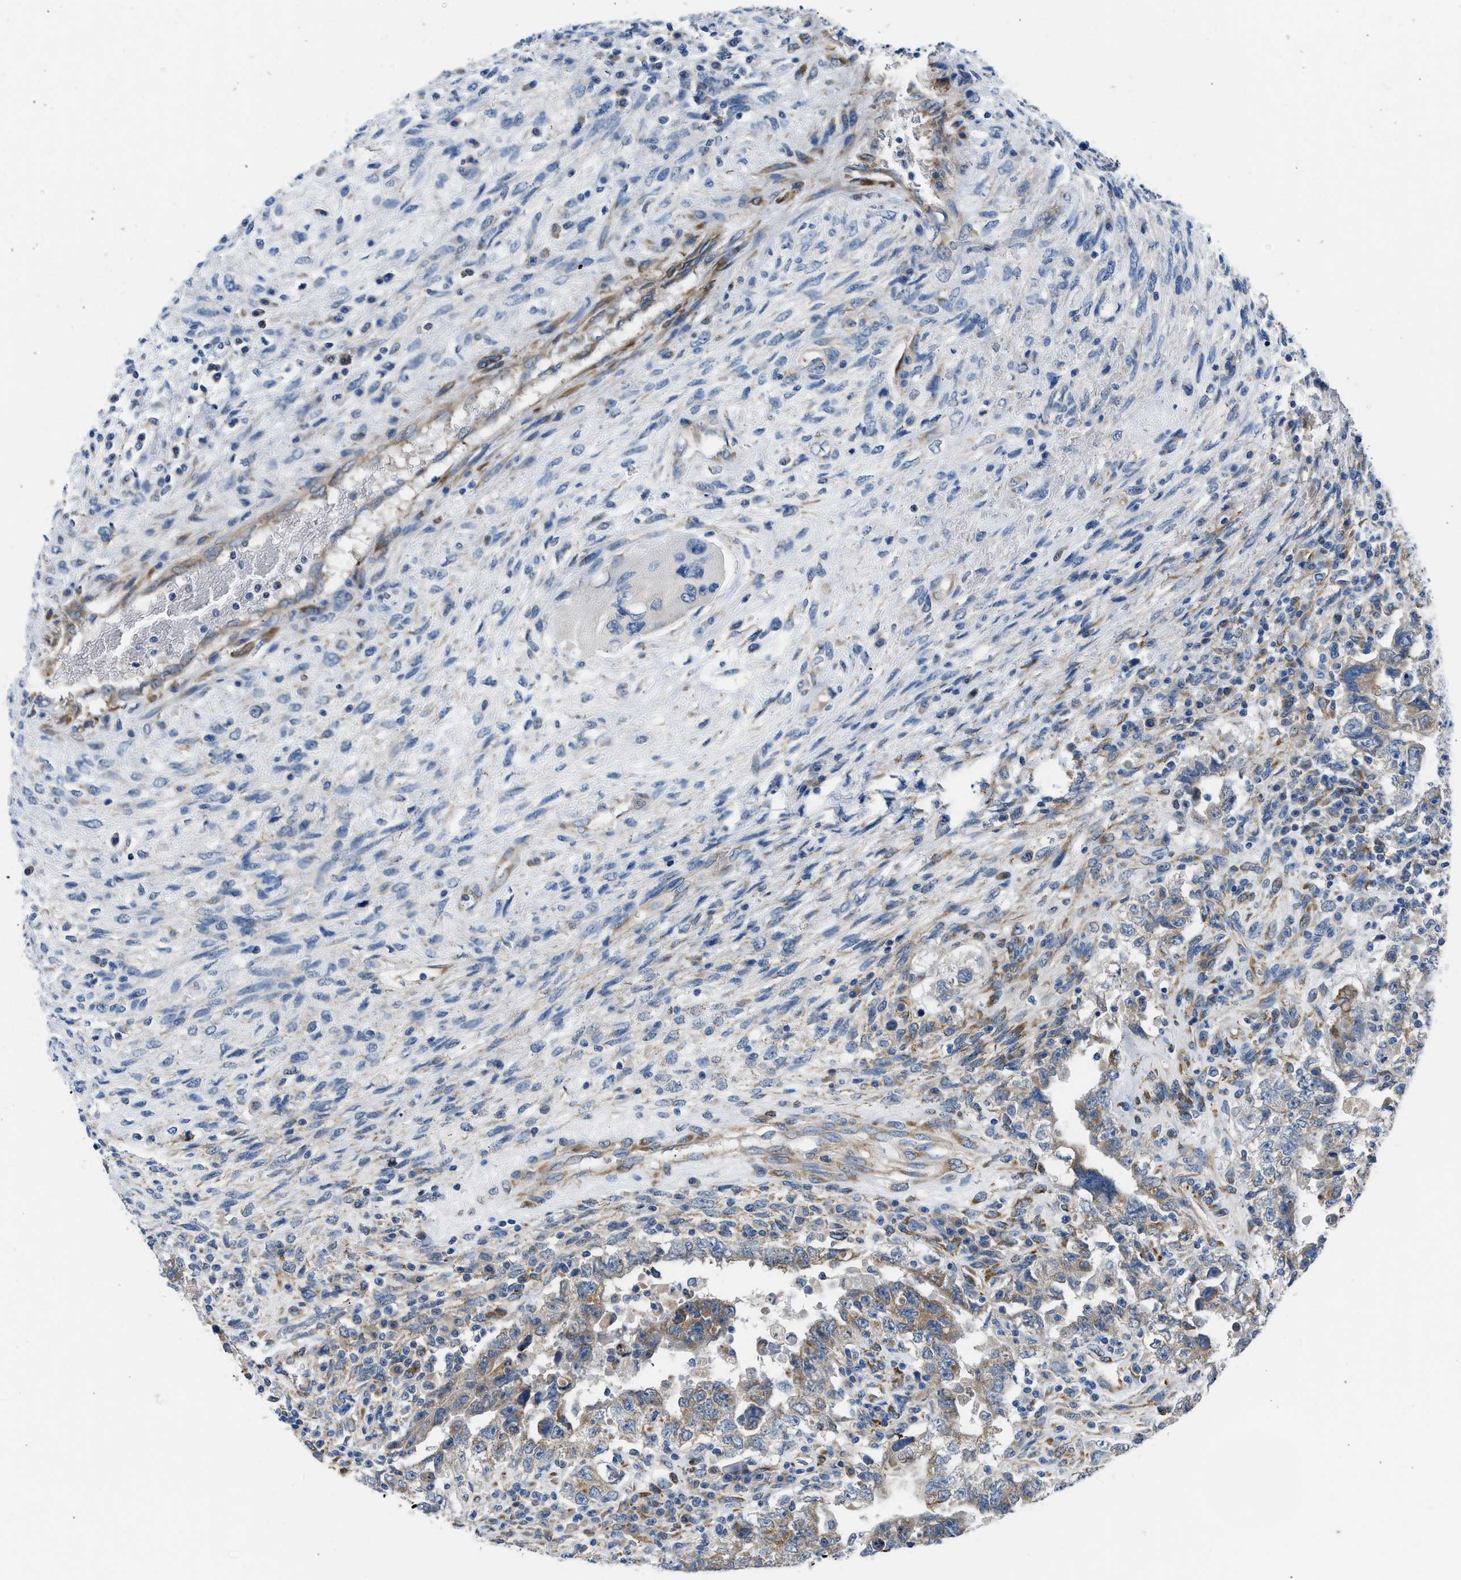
{"staining": {"intensity": "weak", "quantity": "25%-75%", "location": "cytoplasmic/membranous"}, "tissue": "testis cancer", "cell_type": "Tumor cells", "image_type": "cancer", "snomed": [{"axis": "morphology", "description": "Carcinoma, Embryonal, NOS"}, {"axis": "topography", "description": "Testis"}], "caption": "Protein staining of testis embryonal carcinoma tissue shows weak cytoplasmic/membranous positivity in about 25%-75% of tumor cells.", "gene": "BNC2", "patient": {"sex": "male", "age": 26}}